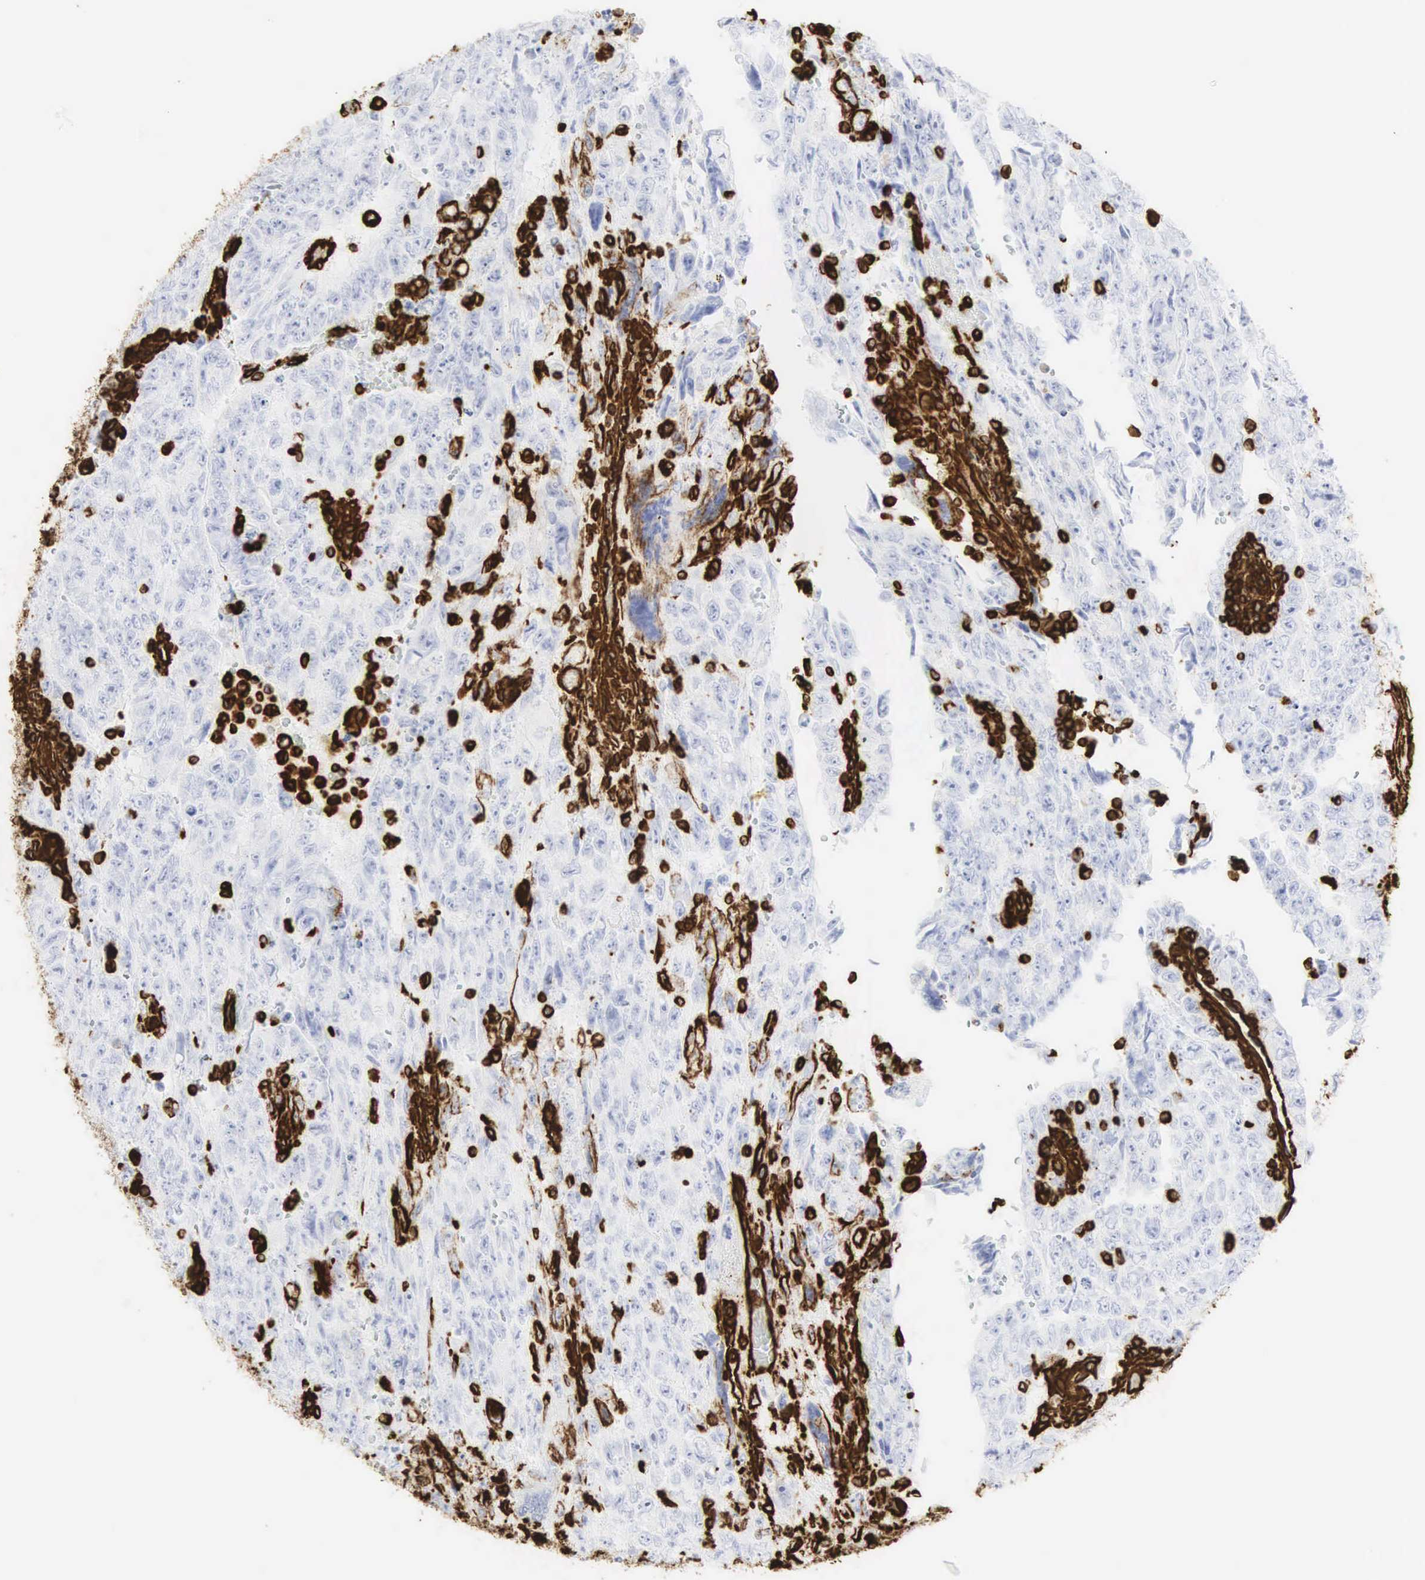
{"staining": {"intensity": "strong", "quantity": "<25%", "location": "cytoplasmic/membranous,nuclear"}, "tissue": "testis cancer", "cell_type": "Tumor cells", "image_type": "cancer", "snomed": [{"axis": "morphology", "description": "Carcinoma, Embryonal, NOS"}, {"axis": "topography", "description": "Testis"}], "caption": "This is a histology image of immunohistochemistry staining of testis cancer, which shows strong expression in the cytoplasmic/membranous and nuclear of tumor cells.", "gene": "VIM", "patient": {"sex": "male", "age": 28}}